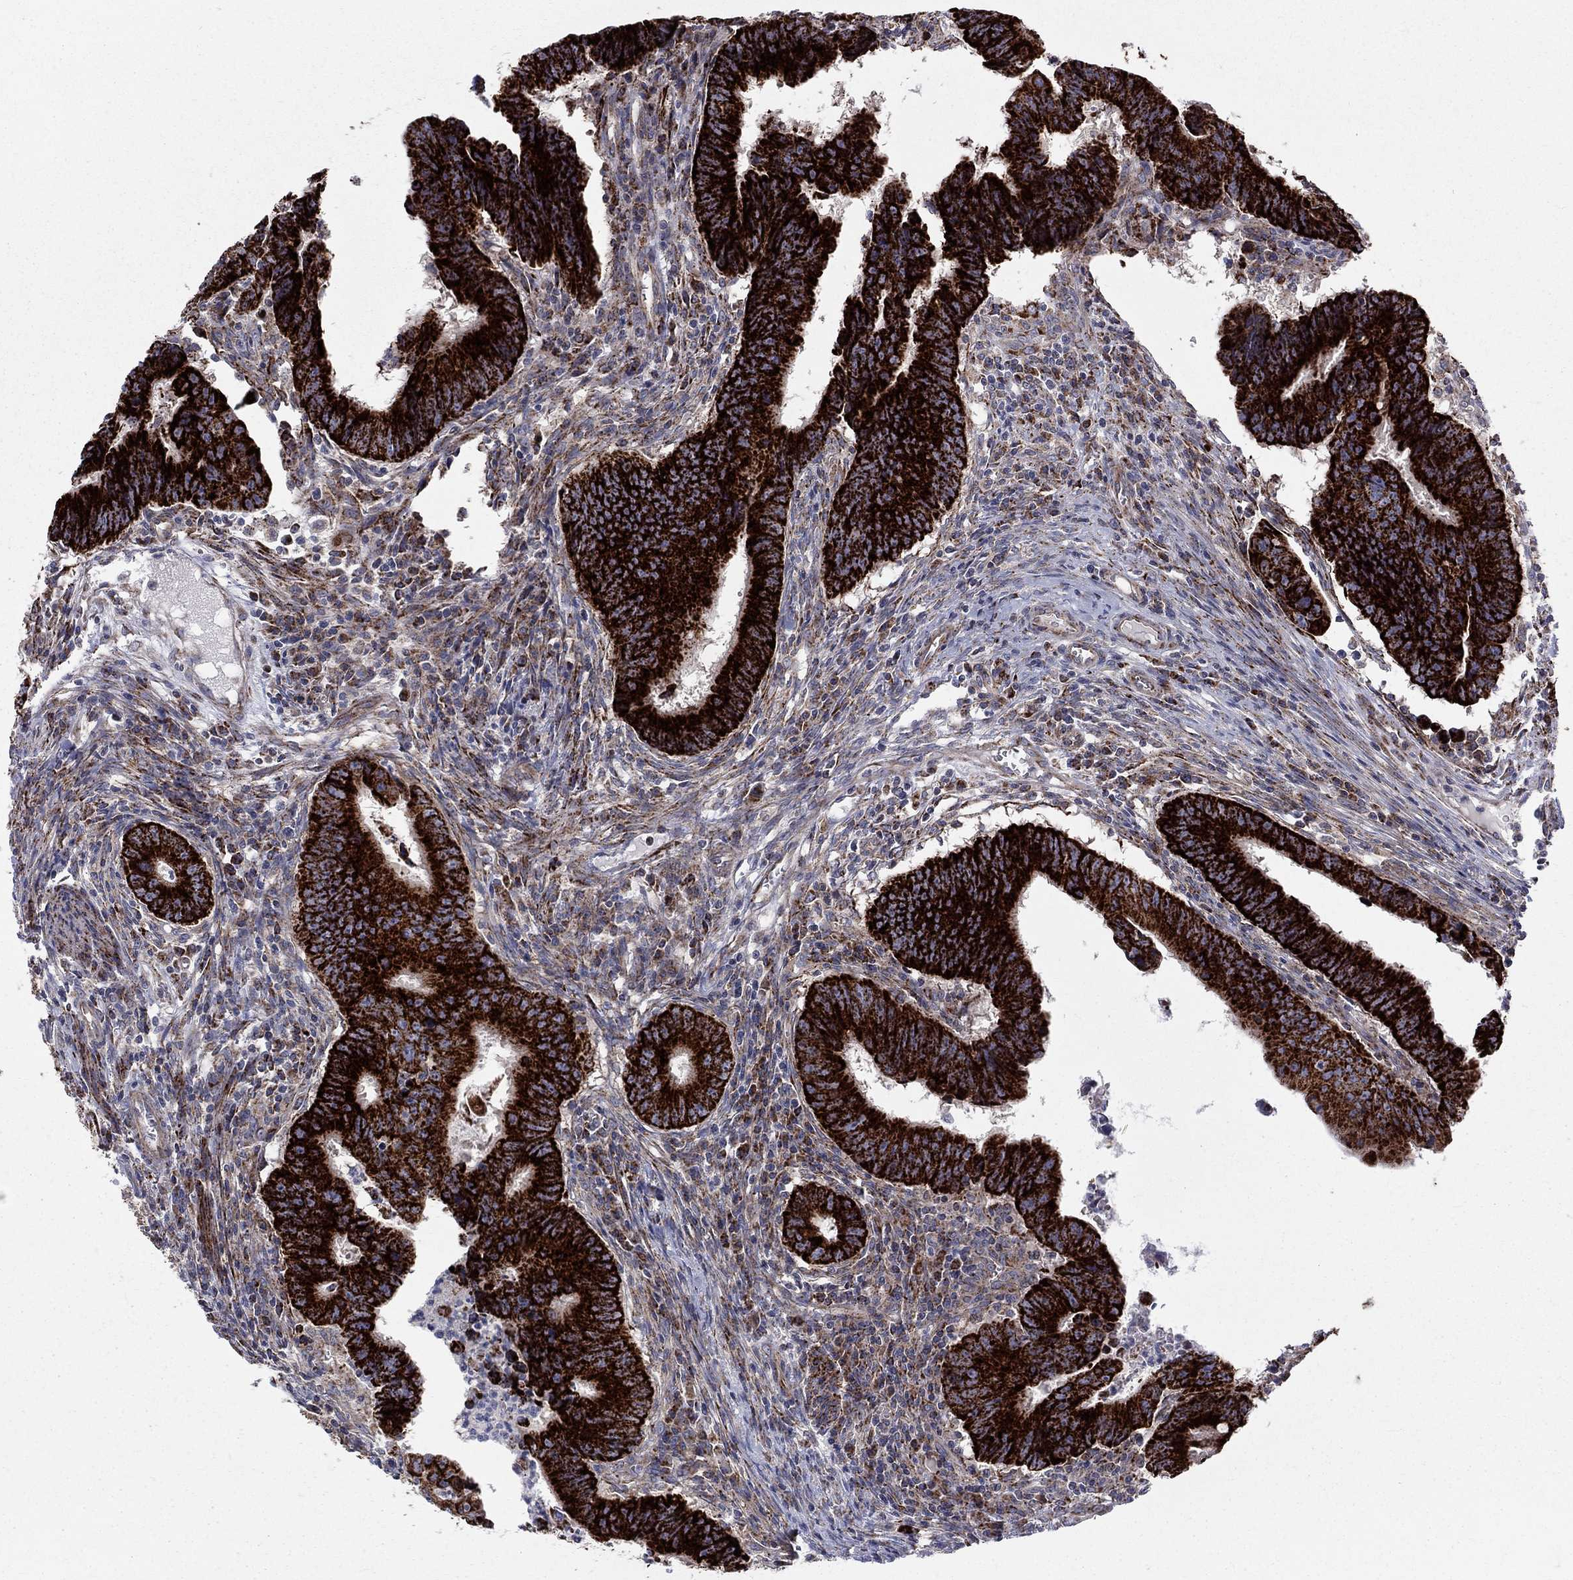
{"staining": {"intensity": "strong", "quantity": ">75%", "location": "cytoplasmic/membranous"}, "tissue": "colorectal cancer", "cell_type": "Tumor cells", "image_type": "cancer", "snomed": [{"axis": "morphology", "description": "Adenocarcinoma, NOS"}, {"axis": "topography", "description": "Colon"}], "caption": "This histopathology image displays colorectal cancer (adenocarcinoma) stained with immunohistochemistry (IHC) to label a protein in brown. The cytoplasmic/membranous of tumor cells show strong positivity for the protein. Nuclei are counter-stained blue.", "gene": "ALDH1B1", "patient": {"sex": "female", "age": 87}}